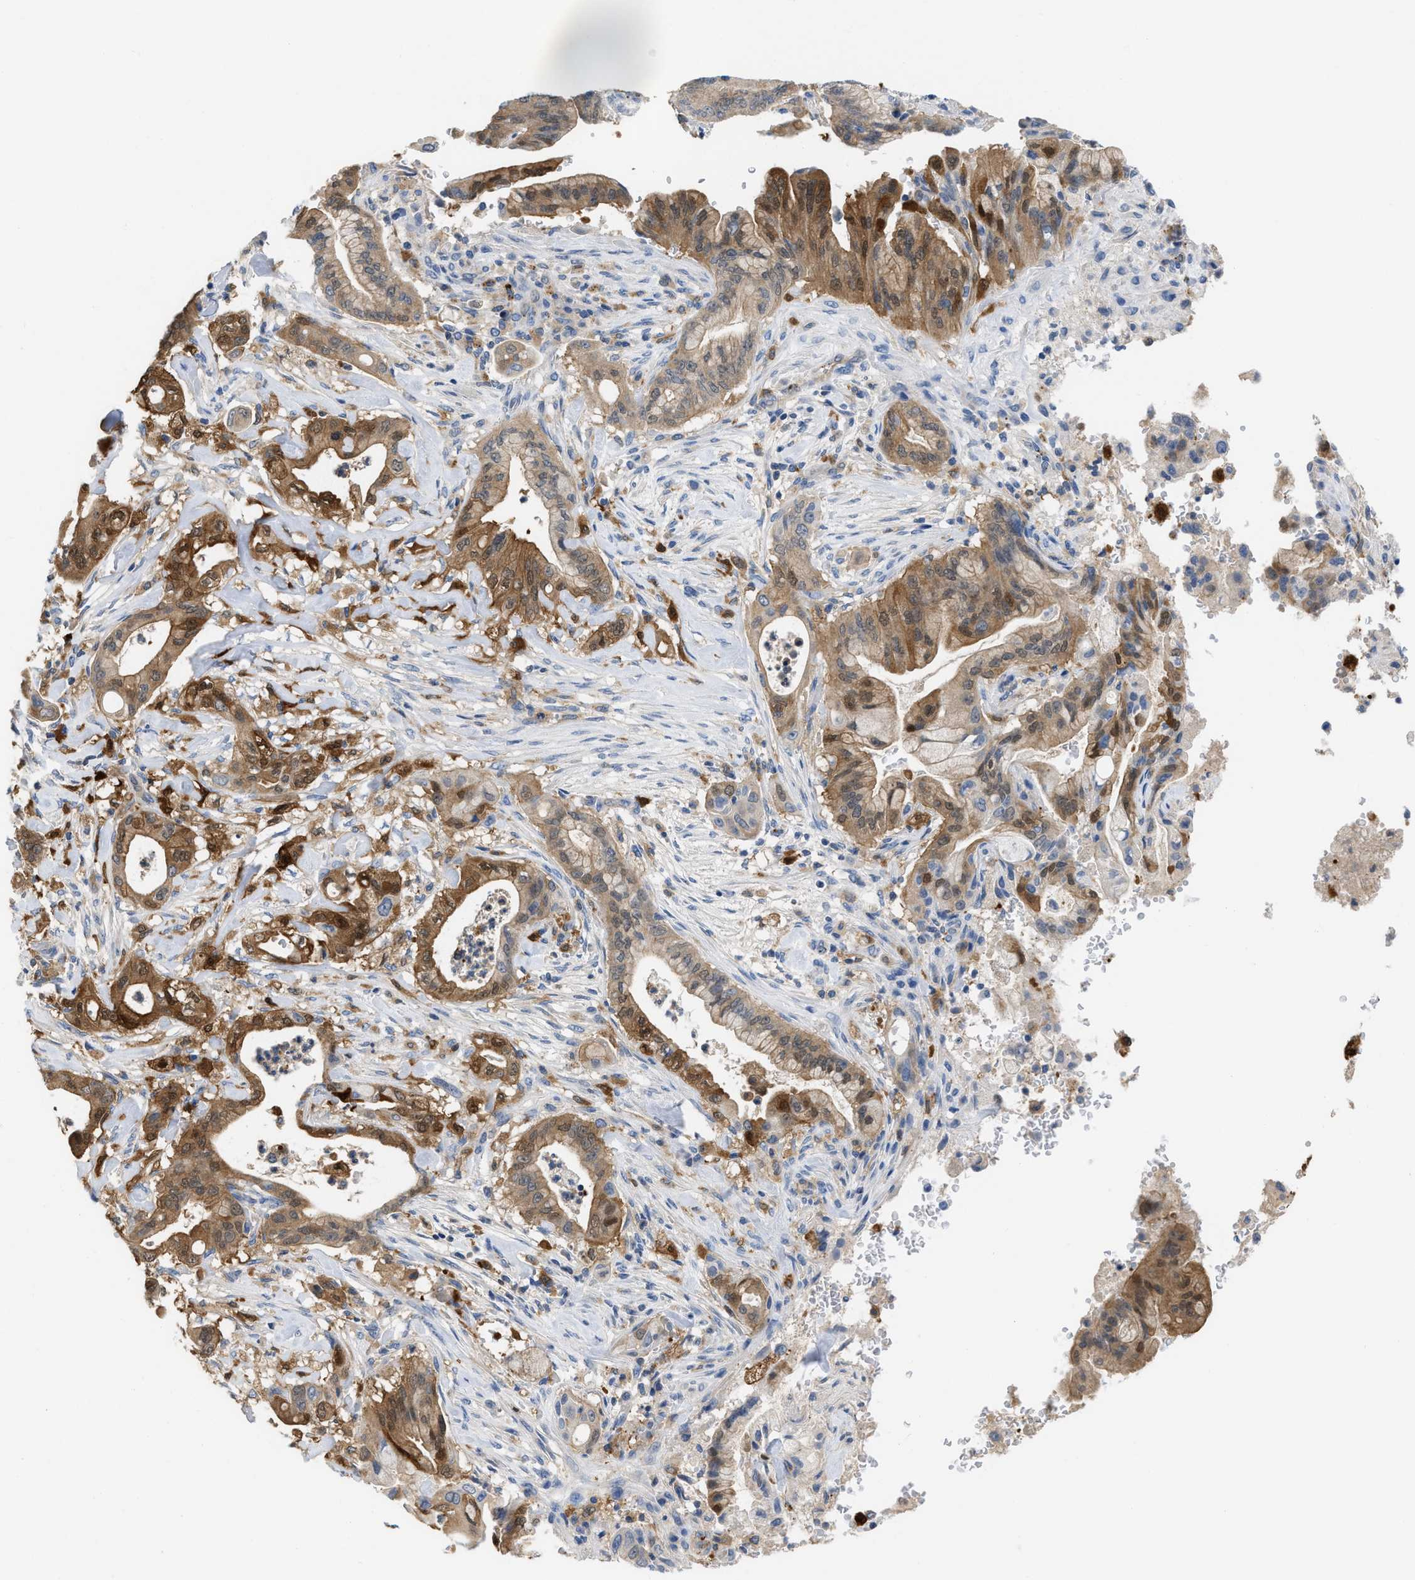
{"staining": {"intensity": "moderate", "quantity": ">75%", "location": "cytoplasmic/membranous"}, "tissue": "pancreatic cancer", "cell_type": "Tumor cells", "image_type": "cancer", "snomed": [{"axis": "morphology", "description": "Adenocarcinoma, NOS"}, {"axis": "topography", "description": "Pancreas"}], "caption": "Approximately >75% of tumor cells in human adenocarcinoma (pancreatic) show moderate cytoplasmic/membranous protein staining as visualized by brown immunohistochemical staining.", "gene": "CSTB", "patient": {"sex": "female", "age": 73}}